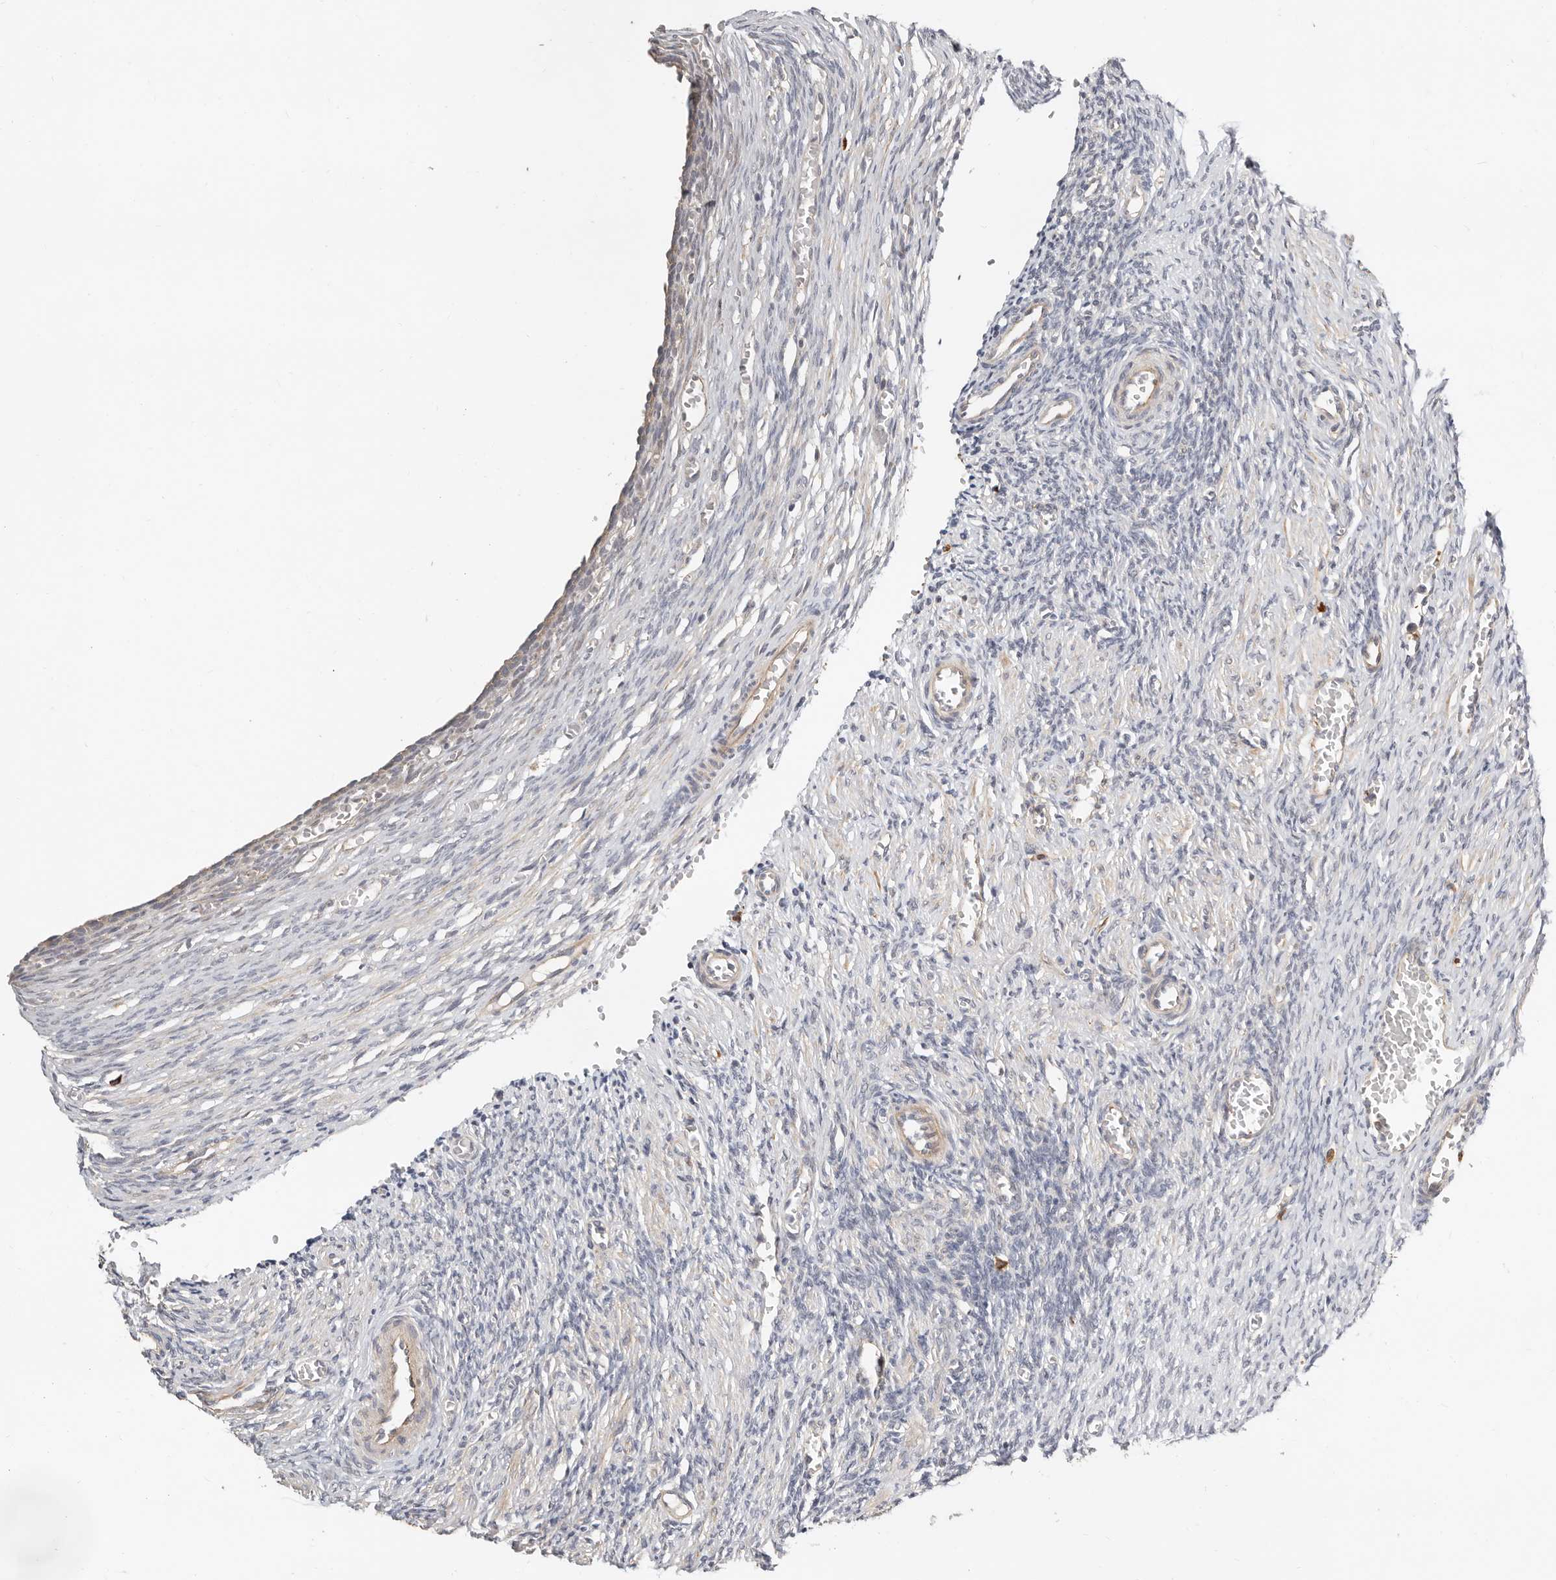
{"staining": {"intensity": "negative", "quantity": "none", "location": "none"}, "tissue": "ovary", "cell_type": "Follicle cells", "image_type": "normal", "snomed": [{"axis": "morphology", "description": "Normal tissue, NOS"}, {"axis": "topography", "description": "Ovary"}], "caption": "This micrograph is of unremarkable ovary stained with IHC to label a protein in brown with the nuclei are counter-stained blue. There is no staining in follicle cells.", "gene": "ZRANB1", "patient": {"sex": "female", "age": 27}}